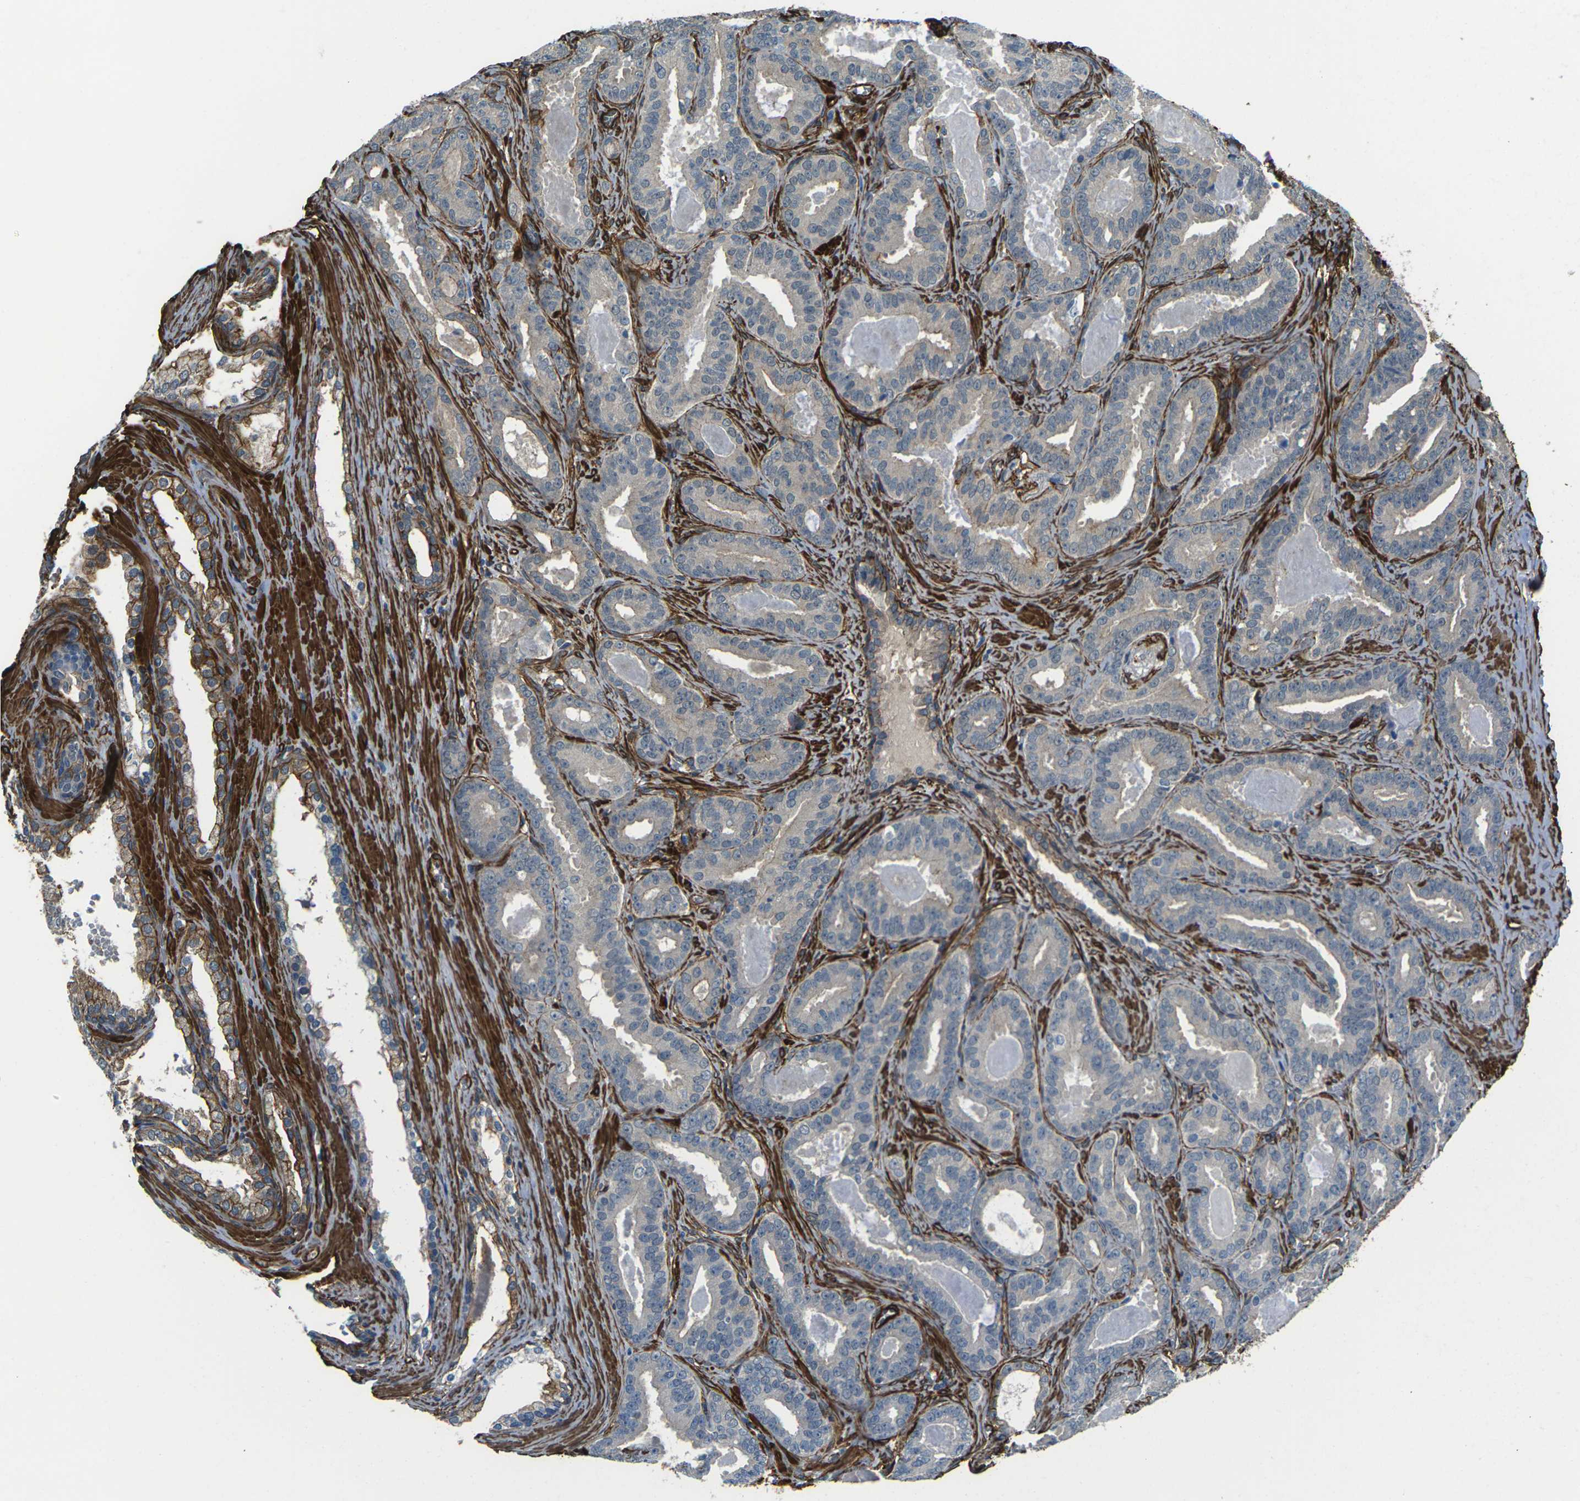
{"staining": {"intensity": "negative", "quantity": "none", "location": "none"}, "tissue": "prostate cancer", "cell_type": "Tumor cells", "image_type": "cancer", "snomed": [{"axis": "morphology", "description": "Adenocarcinoma, High grade"}, {"axis": "topography", "description": "Prostate"}], "caption": "Immunohistochemistry (IHC) image of high-grade adenocarcinoma (prostate) stained for a protein (brown), which displays no expression in tumor cells.", "gene": "GRAMD1C", "patient": {"sex": "male", "age": 60}}